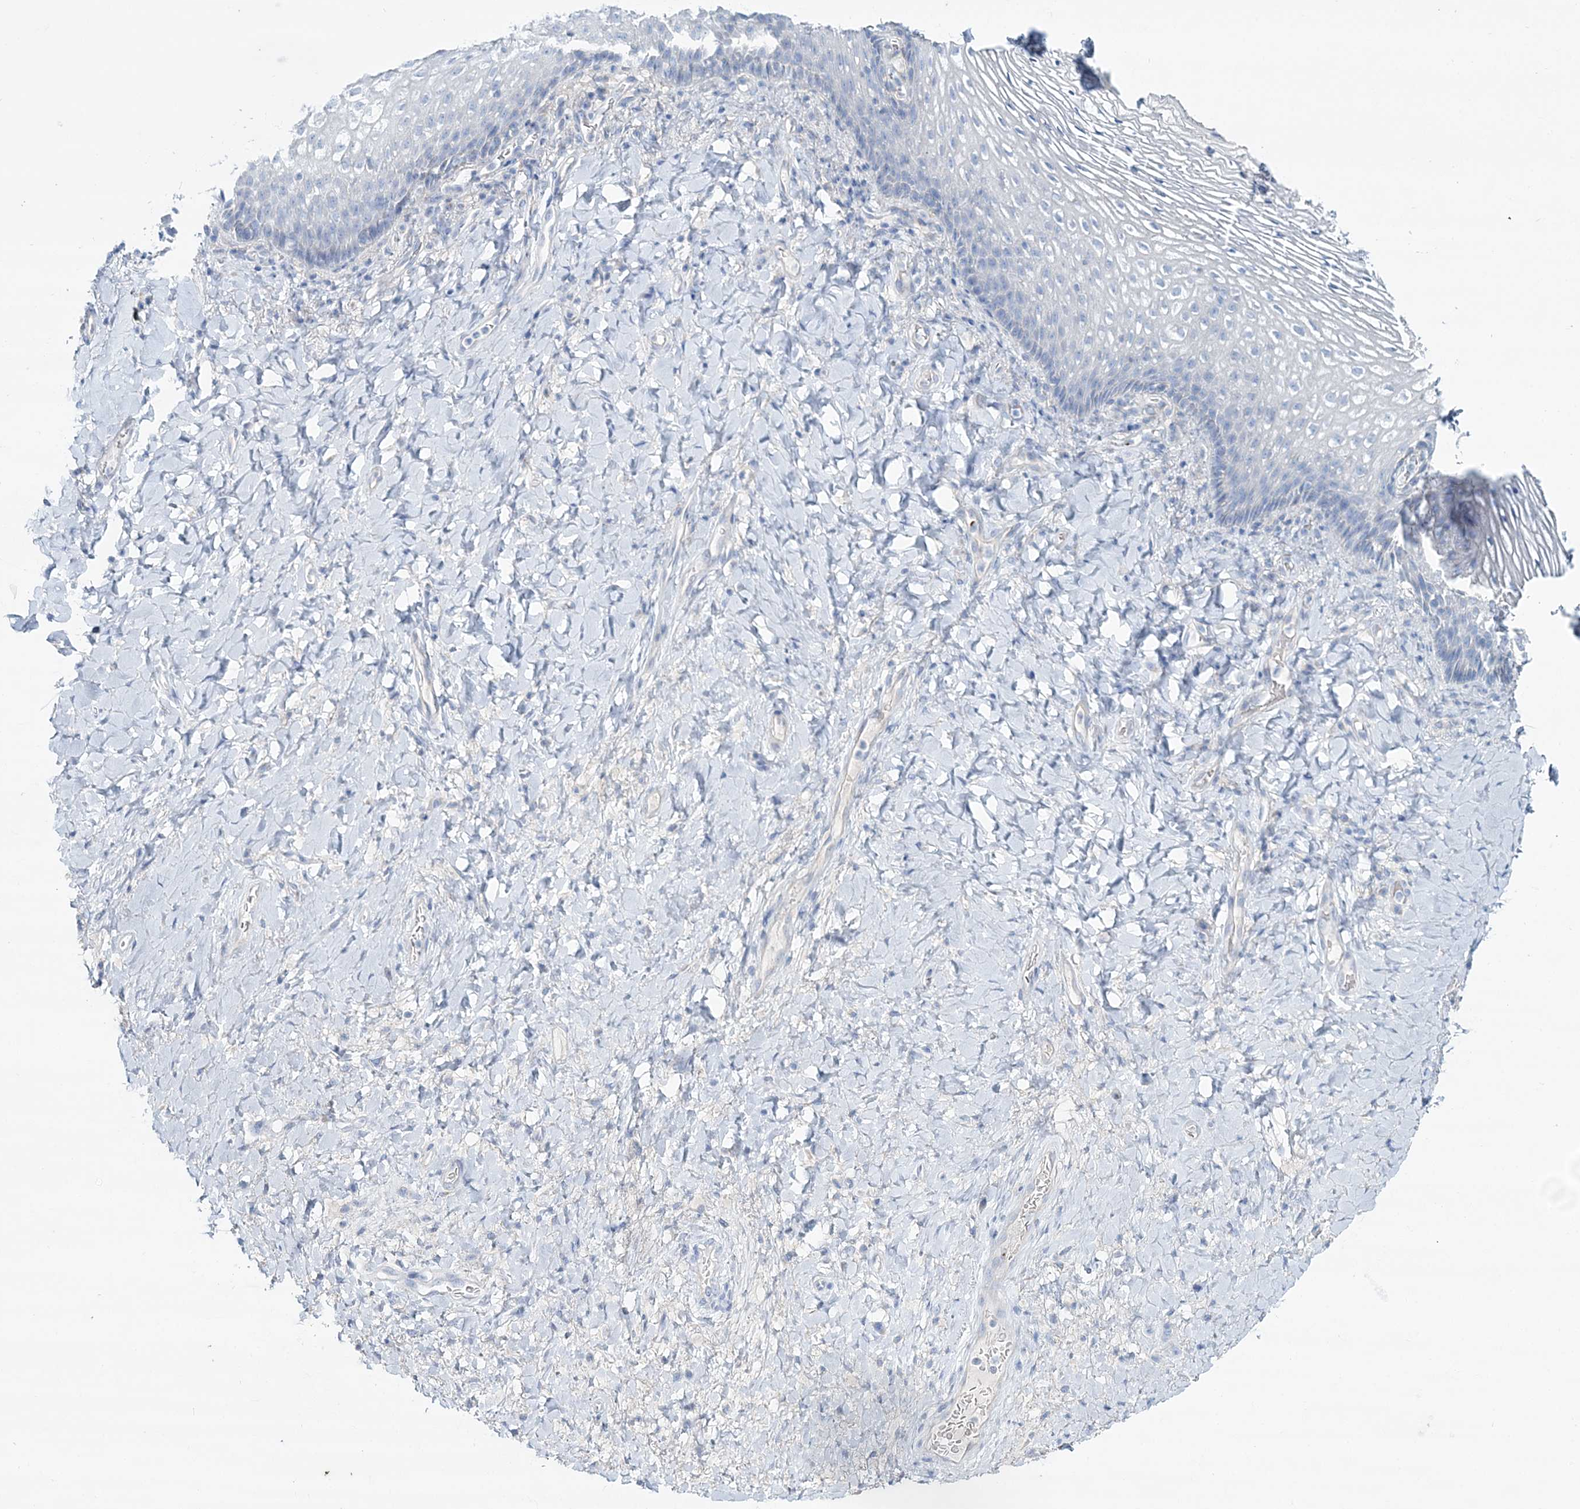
{"staining": {"intensity": "negative", "quantity": "none", "location": "none"}, "tissue": "vagina", "cell_type": "Squamous epithelial cells", "image_type": "normal", "snomed": [{"axis": "morphology", "description": "Normal tissue, NOS"}, {"axis": "topography", "description": "Vagina"}], "caption": "A histopathology image of vagina stained for a protein displays no brown staining in squamous epithelial cells. The staining is performed using DAB brown chromogen with nuclei counter-stained in using hematoxylin.", "gene": "ADGRL1", "patient": {"sex": "female", "age": 60}}